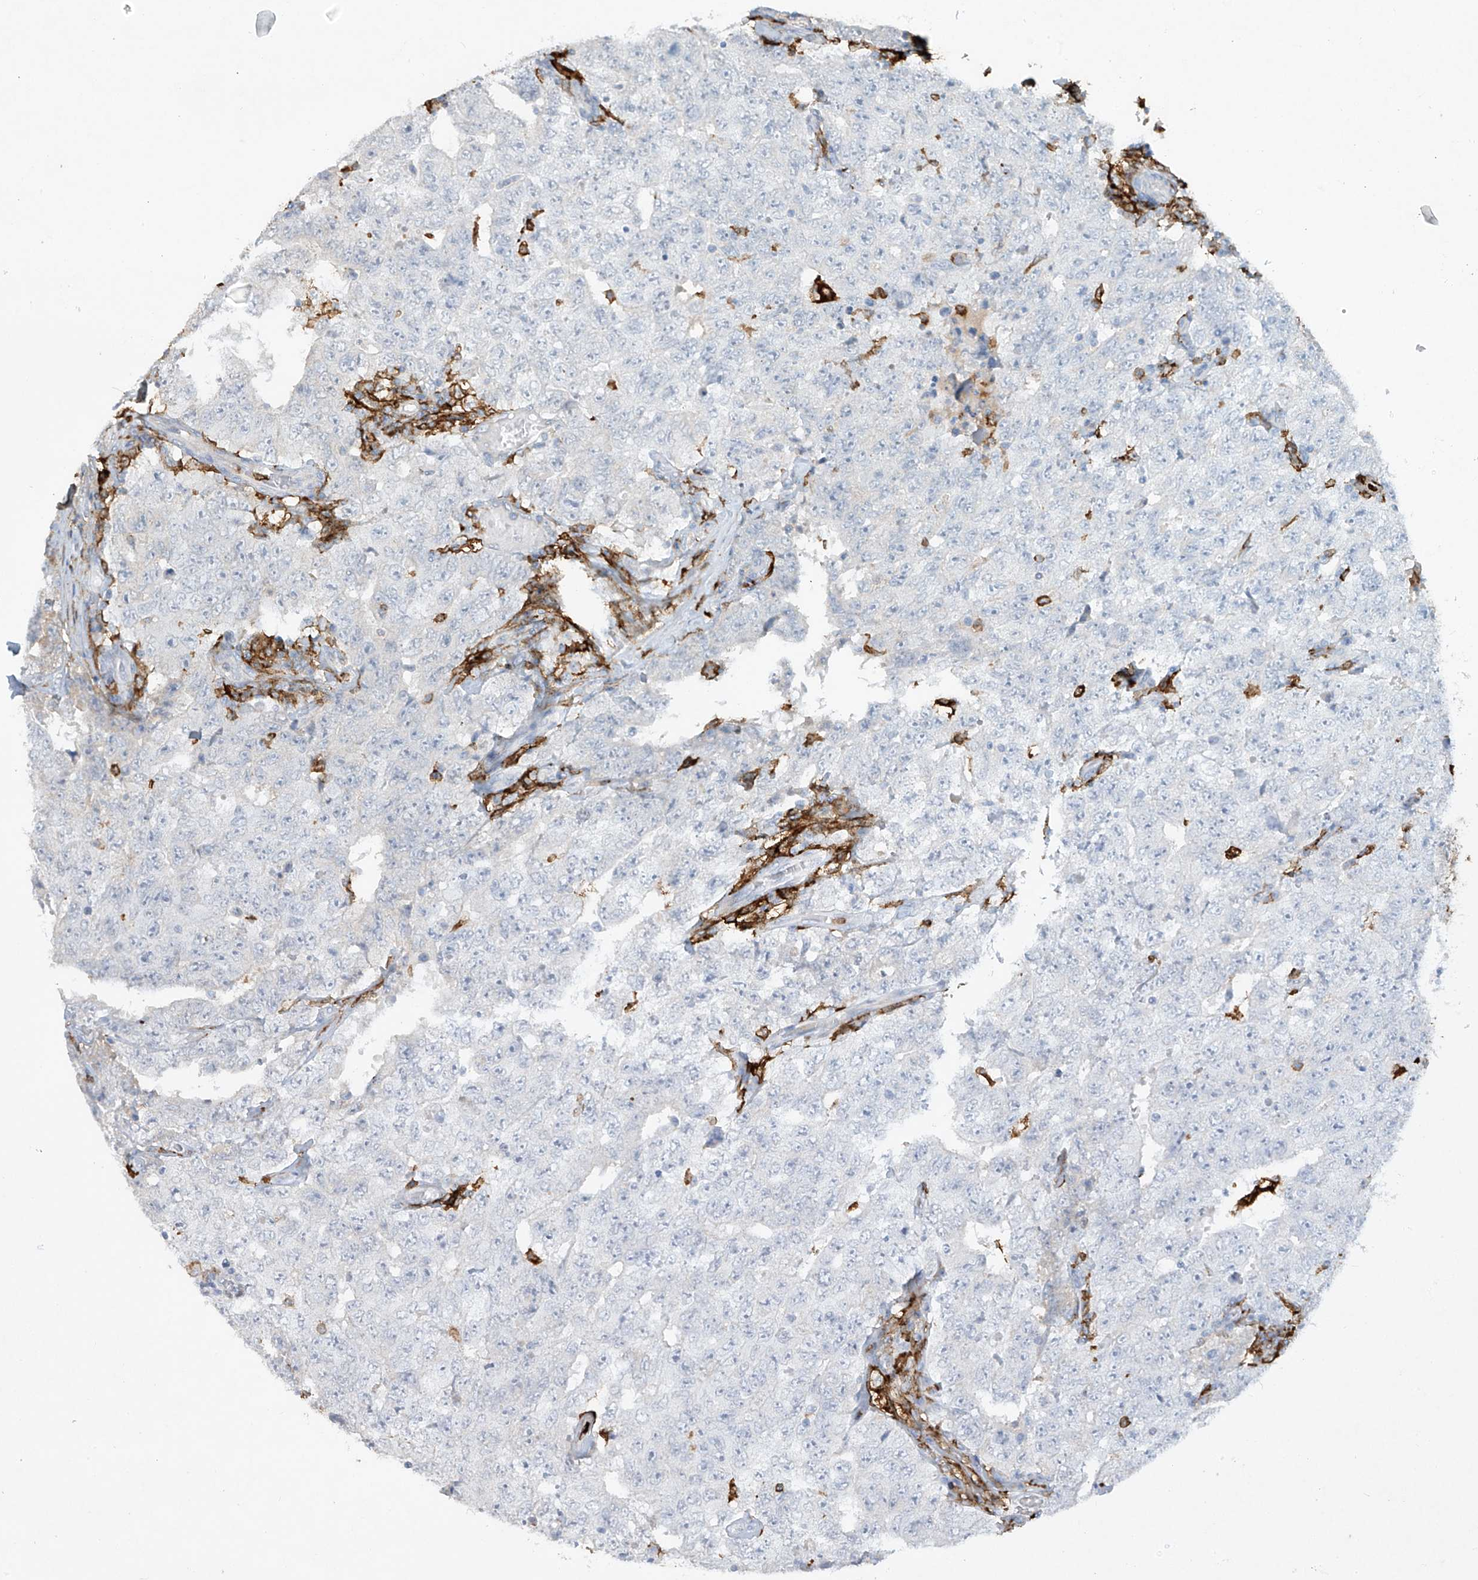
{"staining": {"intensity": "negative", "quantity": "none", "location": "none"}, "tissue": "testis cancer", "cell_type": "Tumor cells", "image_type": "cancer", "snomed": [{"axis": "morphology", "description": "Carcinoma, Embryonal, NOS"}, {"axis": "topography", "description": "Testis"}], "caption": "IHC image of neoplastic tissue: testis cancer (embryonal carcinoma) stained with DAB (3,3'-diaminobenzidine) shows no significant protein positivity in tumor cells.", "gene": "FCGR3A", "patient": {"sex": "male", "age": 26}}